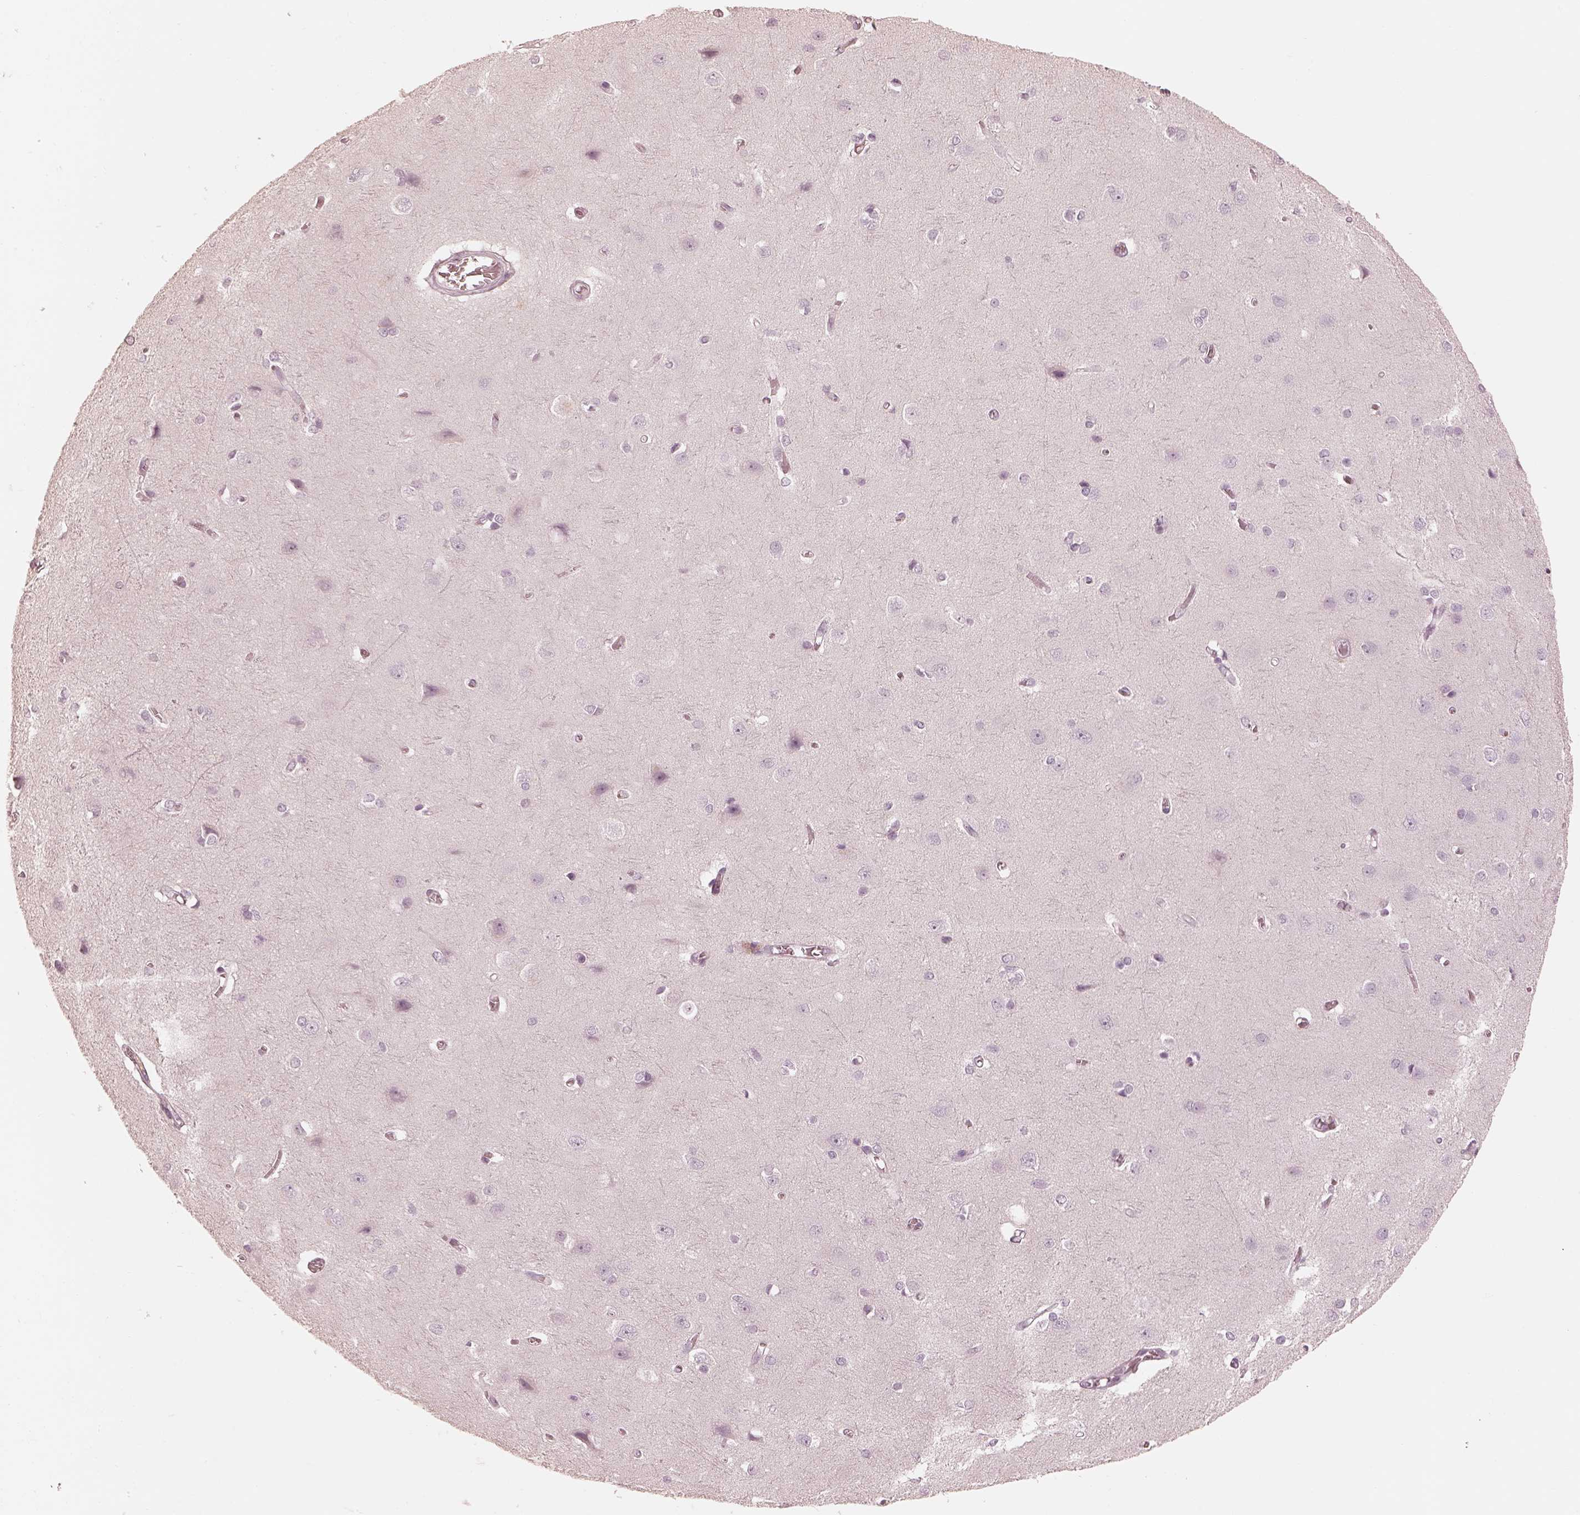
{"staining": {"intensity": "negative", "quantity": "none", "location": "none"}, "tissue": "cerebral cortex", "cell_type": "Endothelial cells", "image_type": "normal", "snomed": [{"axis": "morphology", "description": "Normal tissue, NOS"}, {"axis": "topography", "description": "Cerebral cortex"}], "caption": "An immunohistochemistry image of unremarkable cerebral cortex is shown. There is no staining in endothelial cells of cerebral cortex.", "gene": "CALR3", "patient": {"sex": "male", "age": 37}}